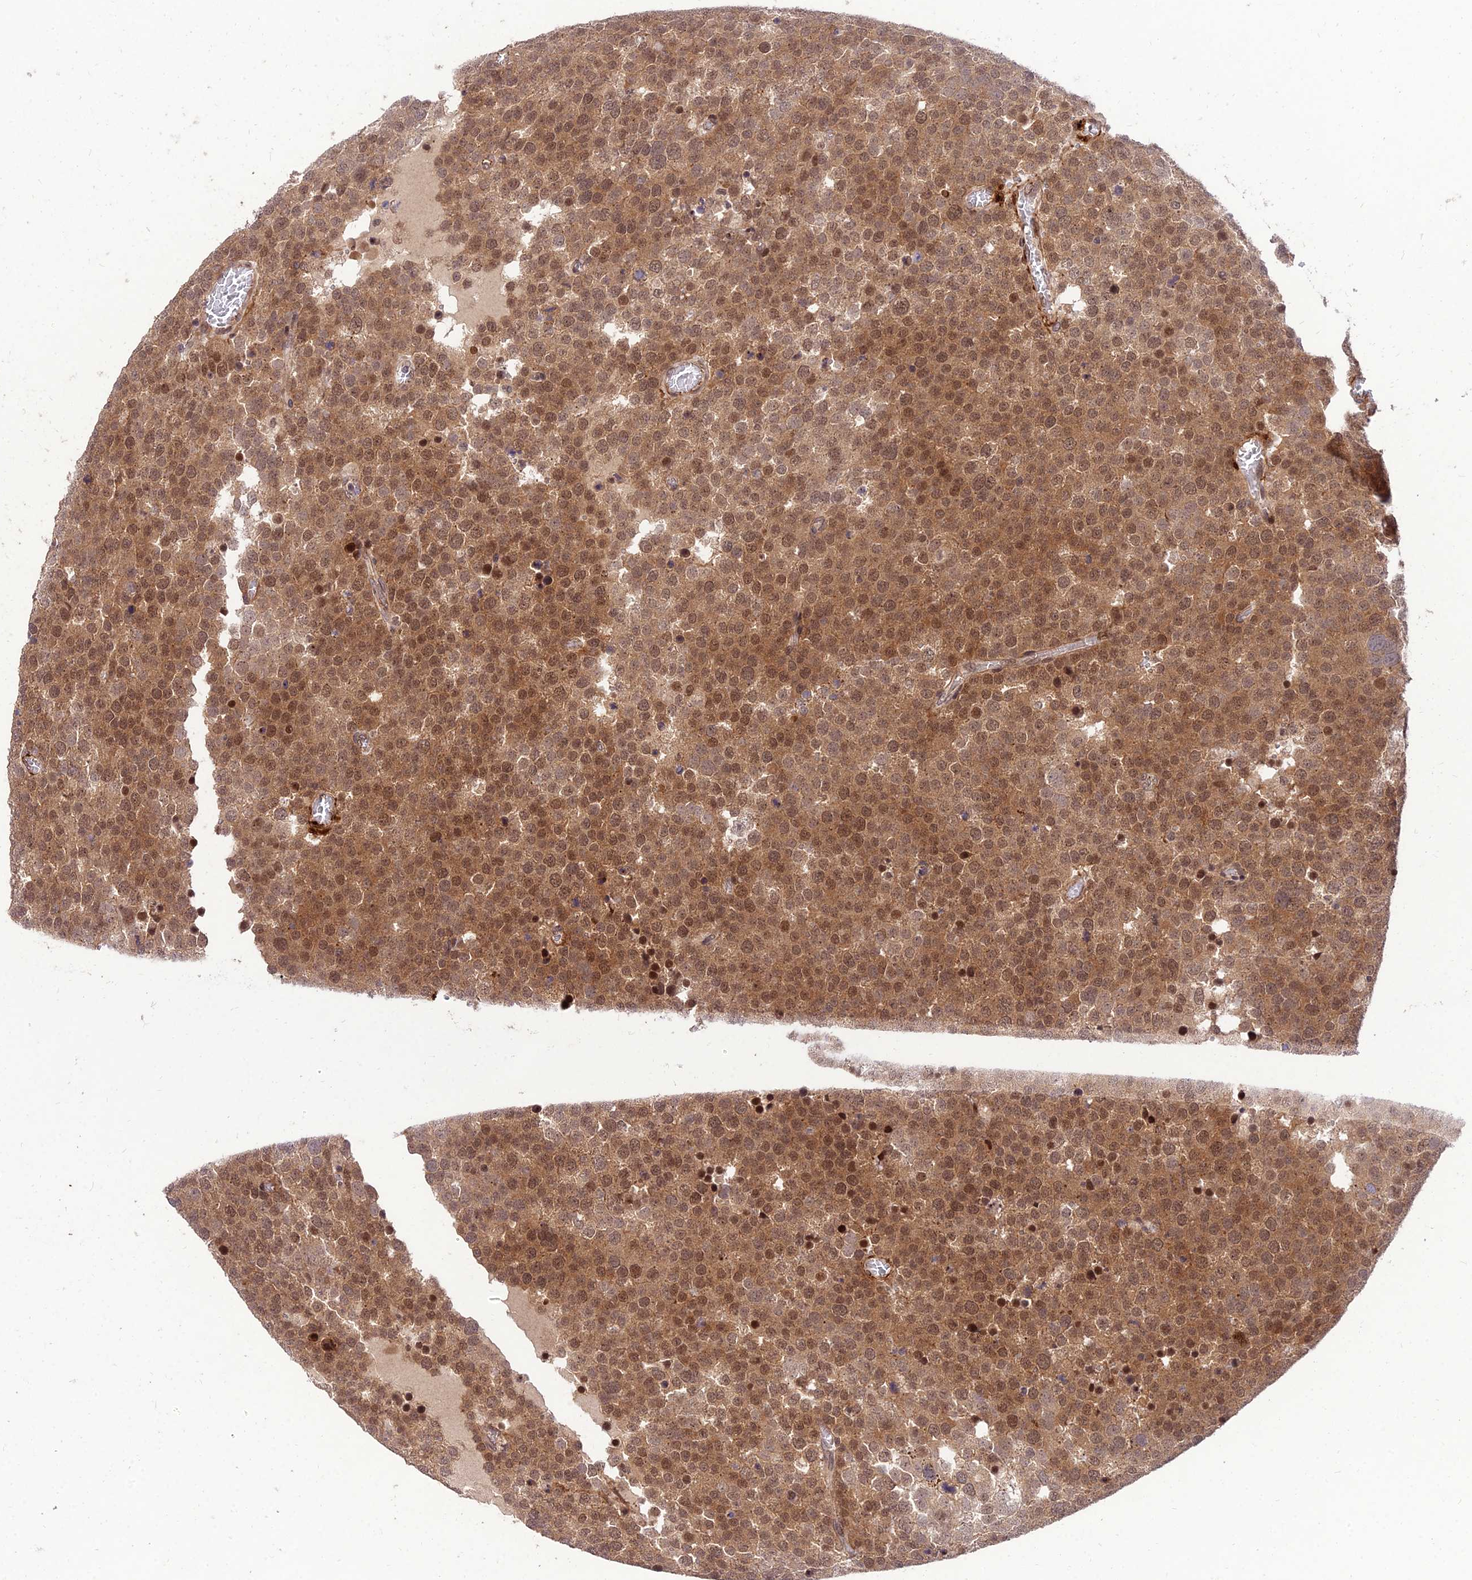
{"staining": {"intensity": "moderate", "quantity": ">75%", "location": "cytoplasmic/membranous,nuclear"}, "tissue": "testis cancer", "cell_type": "Tumor cells", "image_type": "cancer", "snomed": [{"axis": "morphology", "description": "Normal tissue, NOS"}, {"axis": "morphology", "description": "Seminoma, NOS"}, {"axis": "topography", "description": "Testis"}], "caption": "This is an image of immunohistochemistry (IHC) staining of seminoma (testis), which shows moderate expression in the cytoplasmic/membranous and nuclear of tumor cells.", "gene": "ZNF85", "patient": {"sex": "male", "age": 71}}